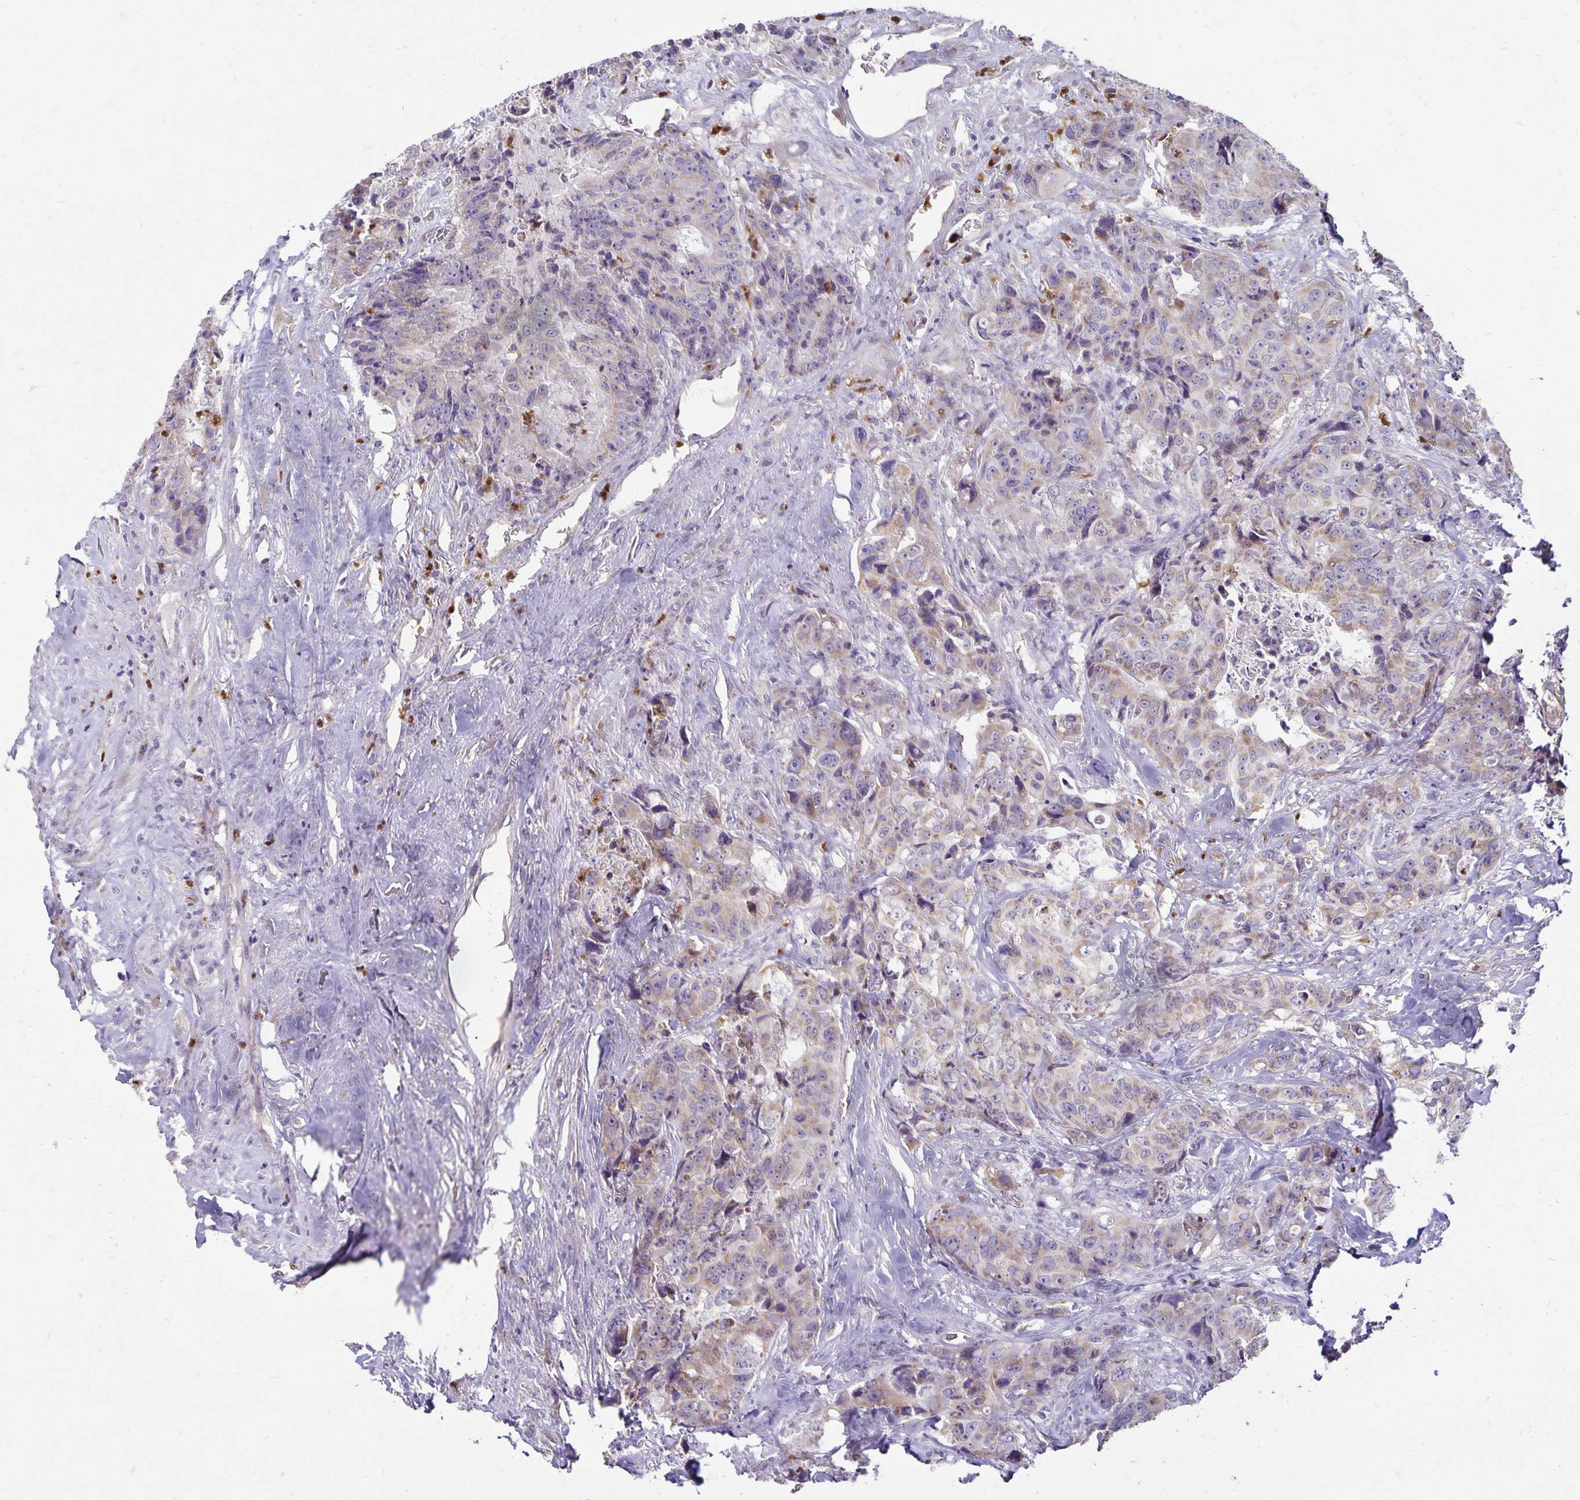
{"staining": {"intensity": "weak", "quantity": "<25%", "location": "cytoplasmic/membranous"}, "tissue": "colorectal cancer", "cell_type": "Tumor cells", "image_type": "cancer", "snomed": [{"axis": "morphology", "description": "Adenocarcinoma, NOS"}, {"axis": "topography", "description": "Rectum"}], "caption": "Immunohistochemistry (IHC) photomicrograph of neoplastic tissue: adenocarcinoma (colorectal) stained with DAB demonstrates no significant protein expression in tumor cells.", "gene": "FN3K", "patient": {"sex": "female", "age": 62}}